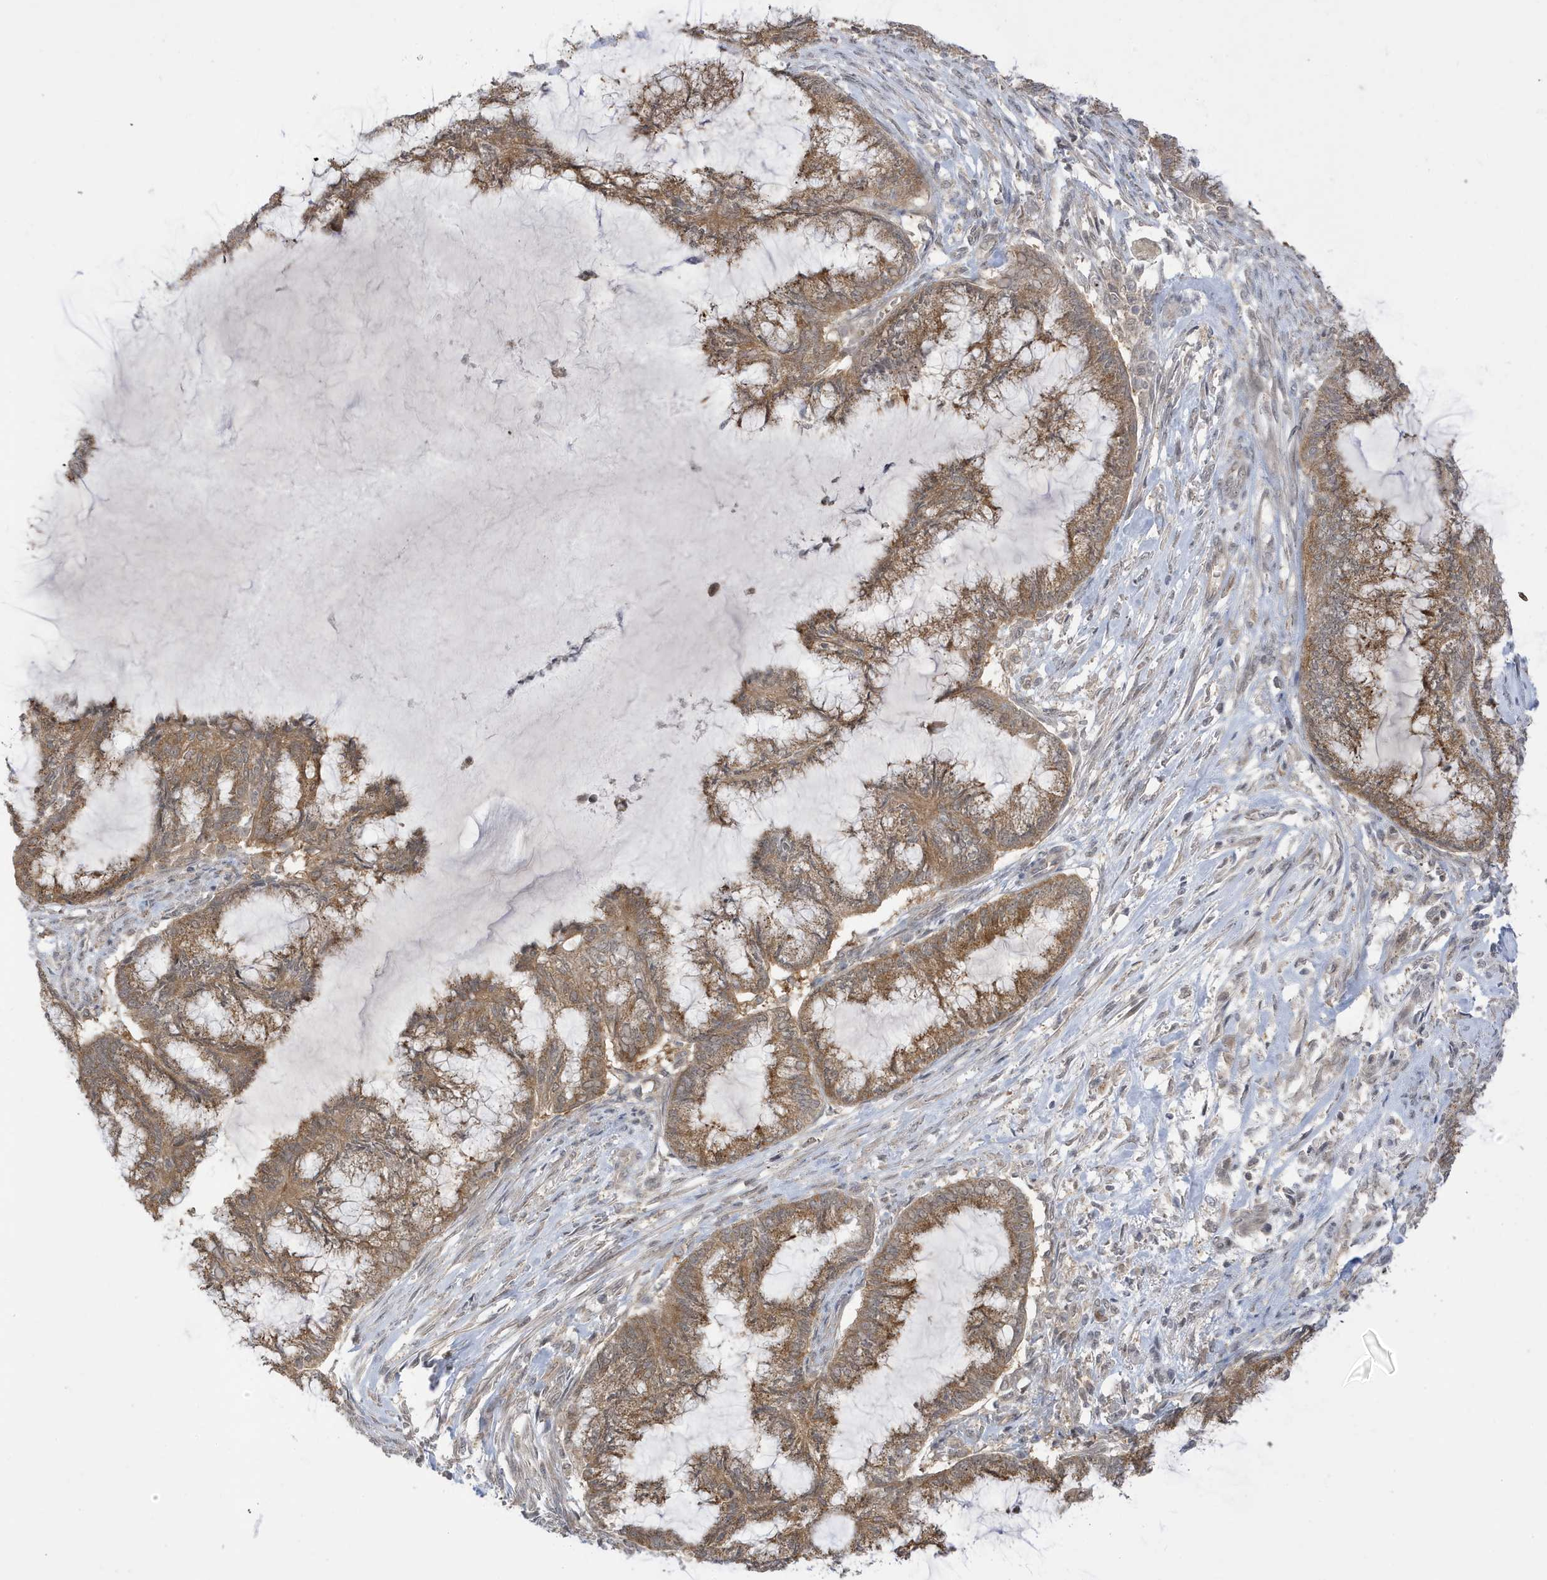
{"staining": {"intensity": "moderate", "quantity": ">75%", "location": "cytoplasmic/membranous"}, "tissue": "endometrial cancer", "cell_type": "Tumor cells", "image_type": "cancer", "snomed": [{"axis": "morphology", "description": "Adenocarcinoma, NOS"}, {"axis": "topography", "description": "Endometrium"}], "caption": "An image showing moderate cytoplasmic/membranous staining in about >75% of tumor cells in endometrial adenocarcinoma, as visualized by brown immunohistochemical staining.", "gene": "TAB3", "patient": {"sex": "female", "age": 86}}